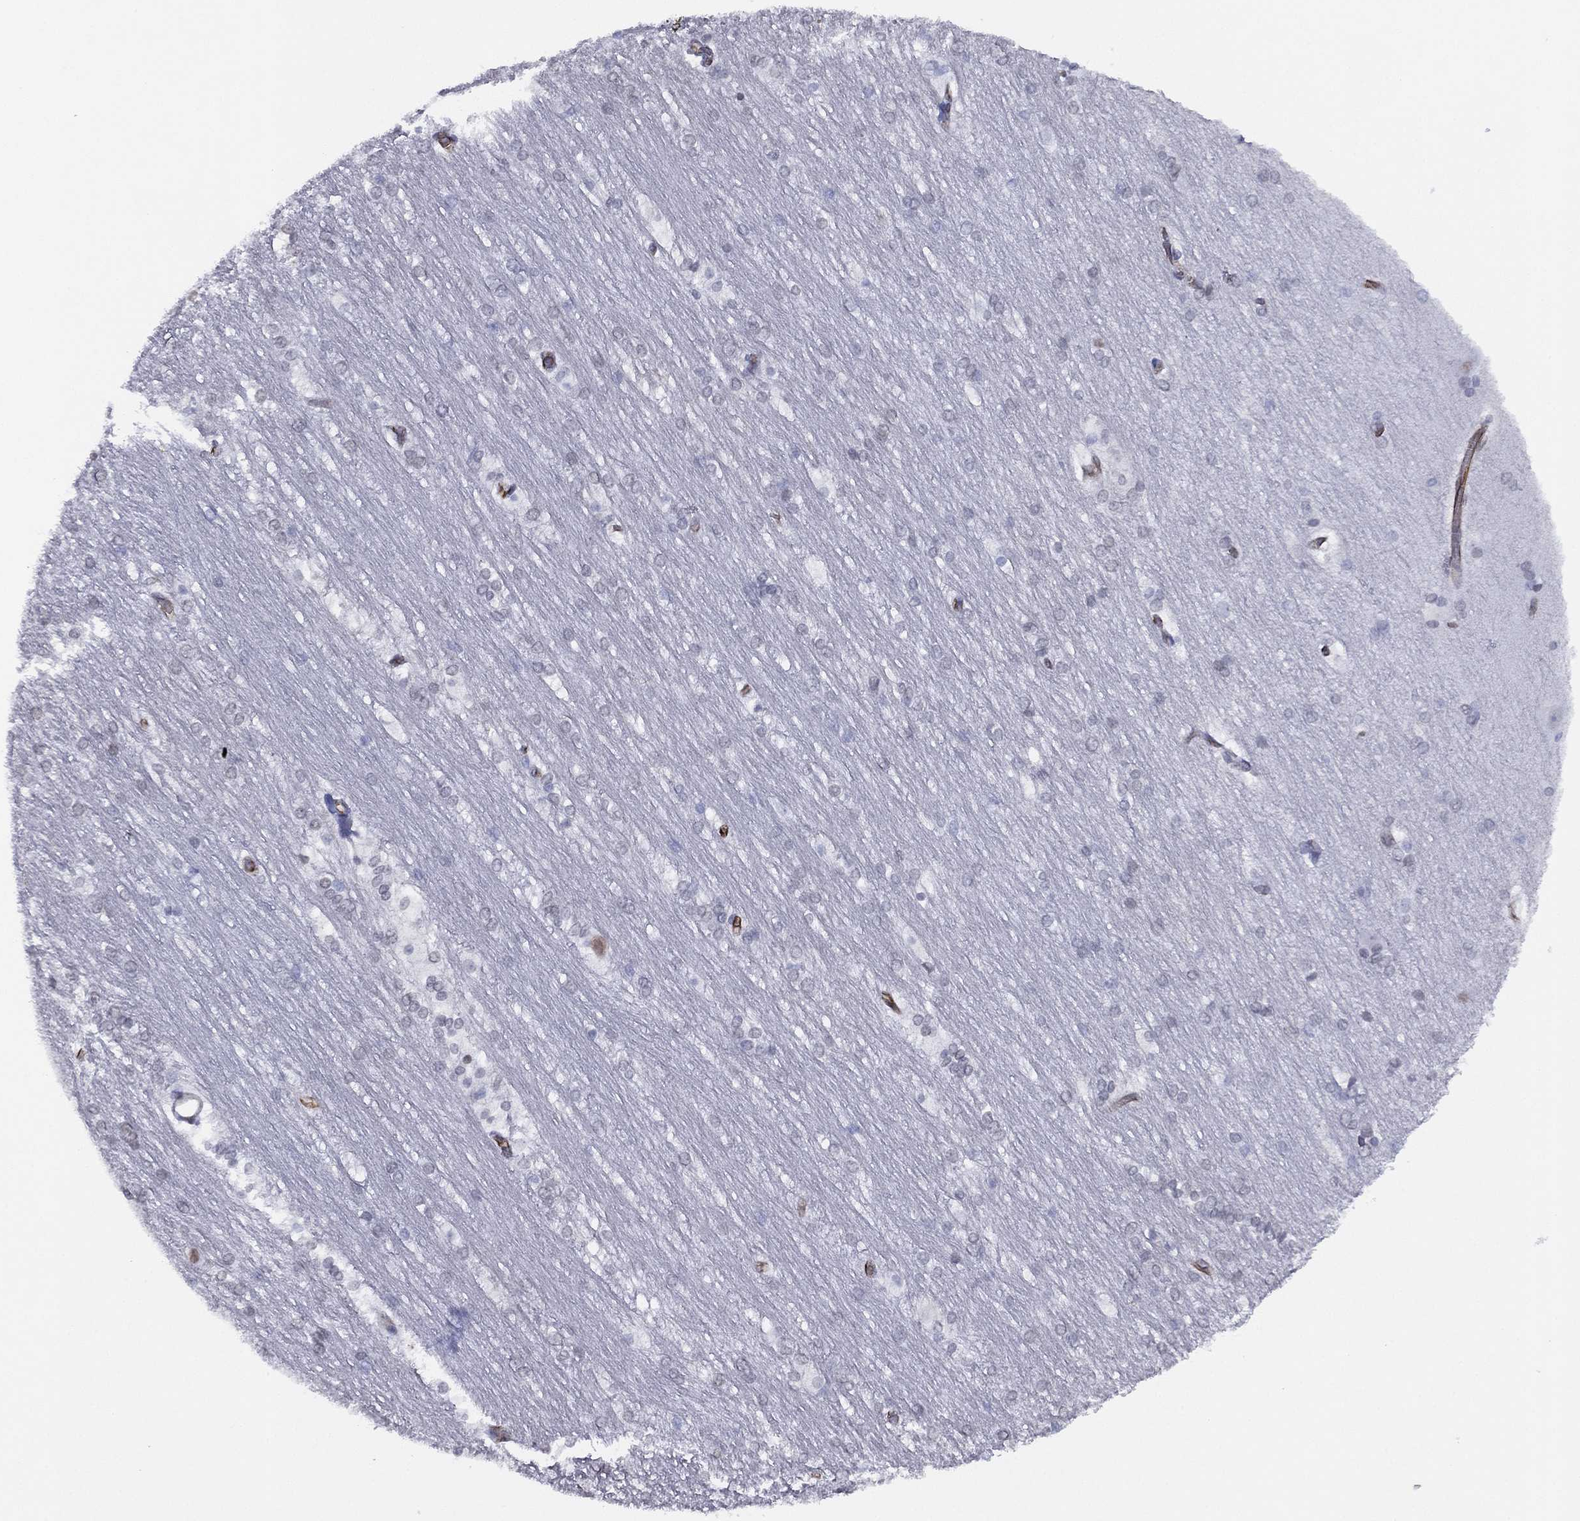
{"staining": {"intensity": "negative", "quantity": "none", "location": "none"}, "tissue": "hippocampus", "cell_type": "Glial cells", "image_type": "normal", "snomed": [{"axis": "morphology", "description": "Normal tissue, NOS"}, {"axis": "topography", "description": "Cerebral cortex"}, {"axis": "topography", "description": "Hippocampus"}], "caption": "Immunohistochemistry micrograph of benign hippocampus: human hippocampus stained with DAB (3,3'-diaminobenzidine) shows no significant protein positivity in glial cells.", "gene": "MAS1", "patient": {"sex": "female", "age": 19}}